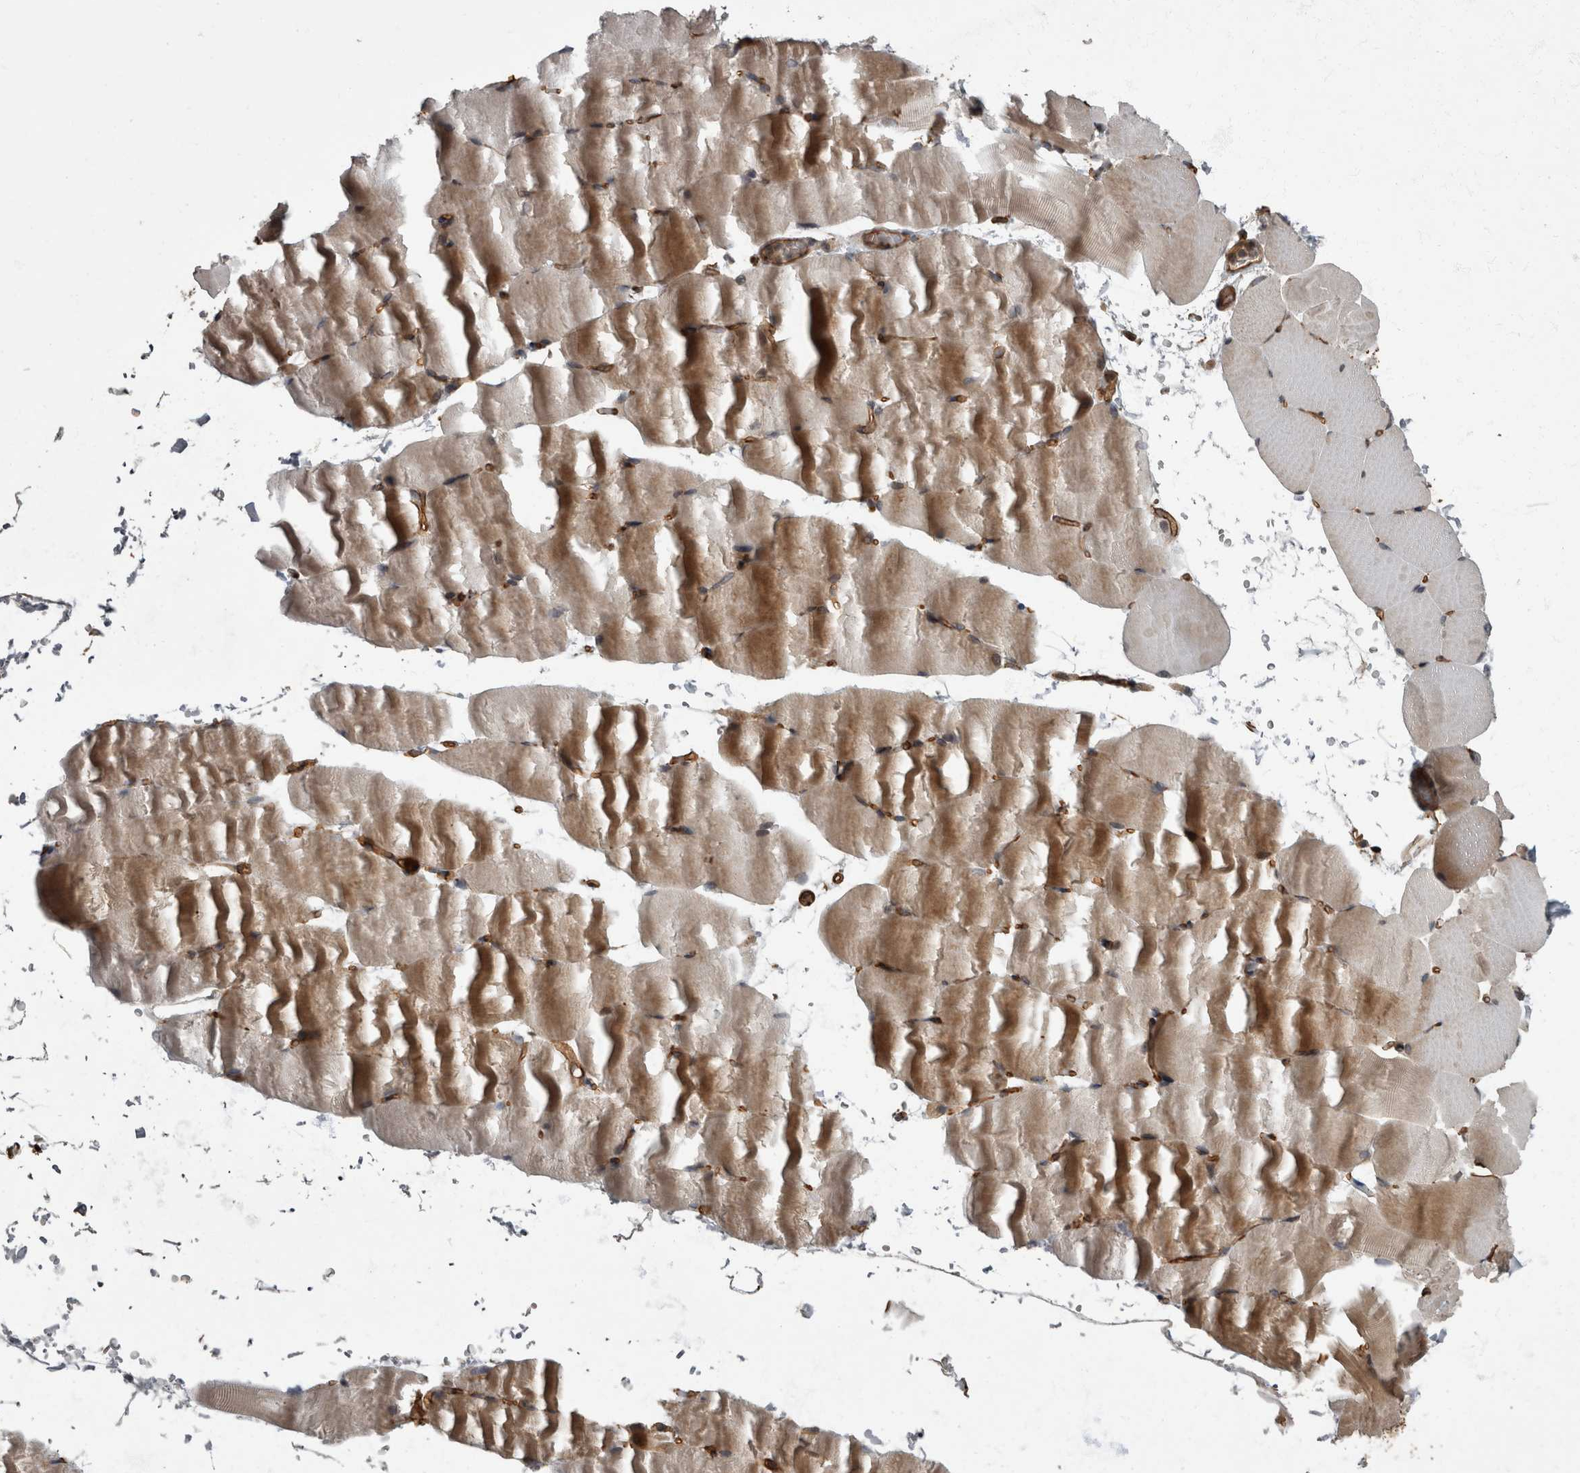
{"staining": {"intensity": "weak", "quantity": "25%-75%", "location": "cytoplasmic/membranous"}, "tissue": "skeletal muscle", "cell_type": "Myocytes", "image_type": "normal", "snomed": [{"axis": "morphology", "description": "Normal tissue, NOS"}, {"axis": "topography", "description": "Skeletal muscle"}, {"axis": "topography", "description": "Parathyroid gland"}], "caption": "High-power microscopy captured an IHC image of benign skeletal muscle, revealing weak cytoplasmic/membranous staining in approximately 25%-75% of myocytes.", "gene": "VEGFD", "patient": {"sex": "female", "age": 37}}